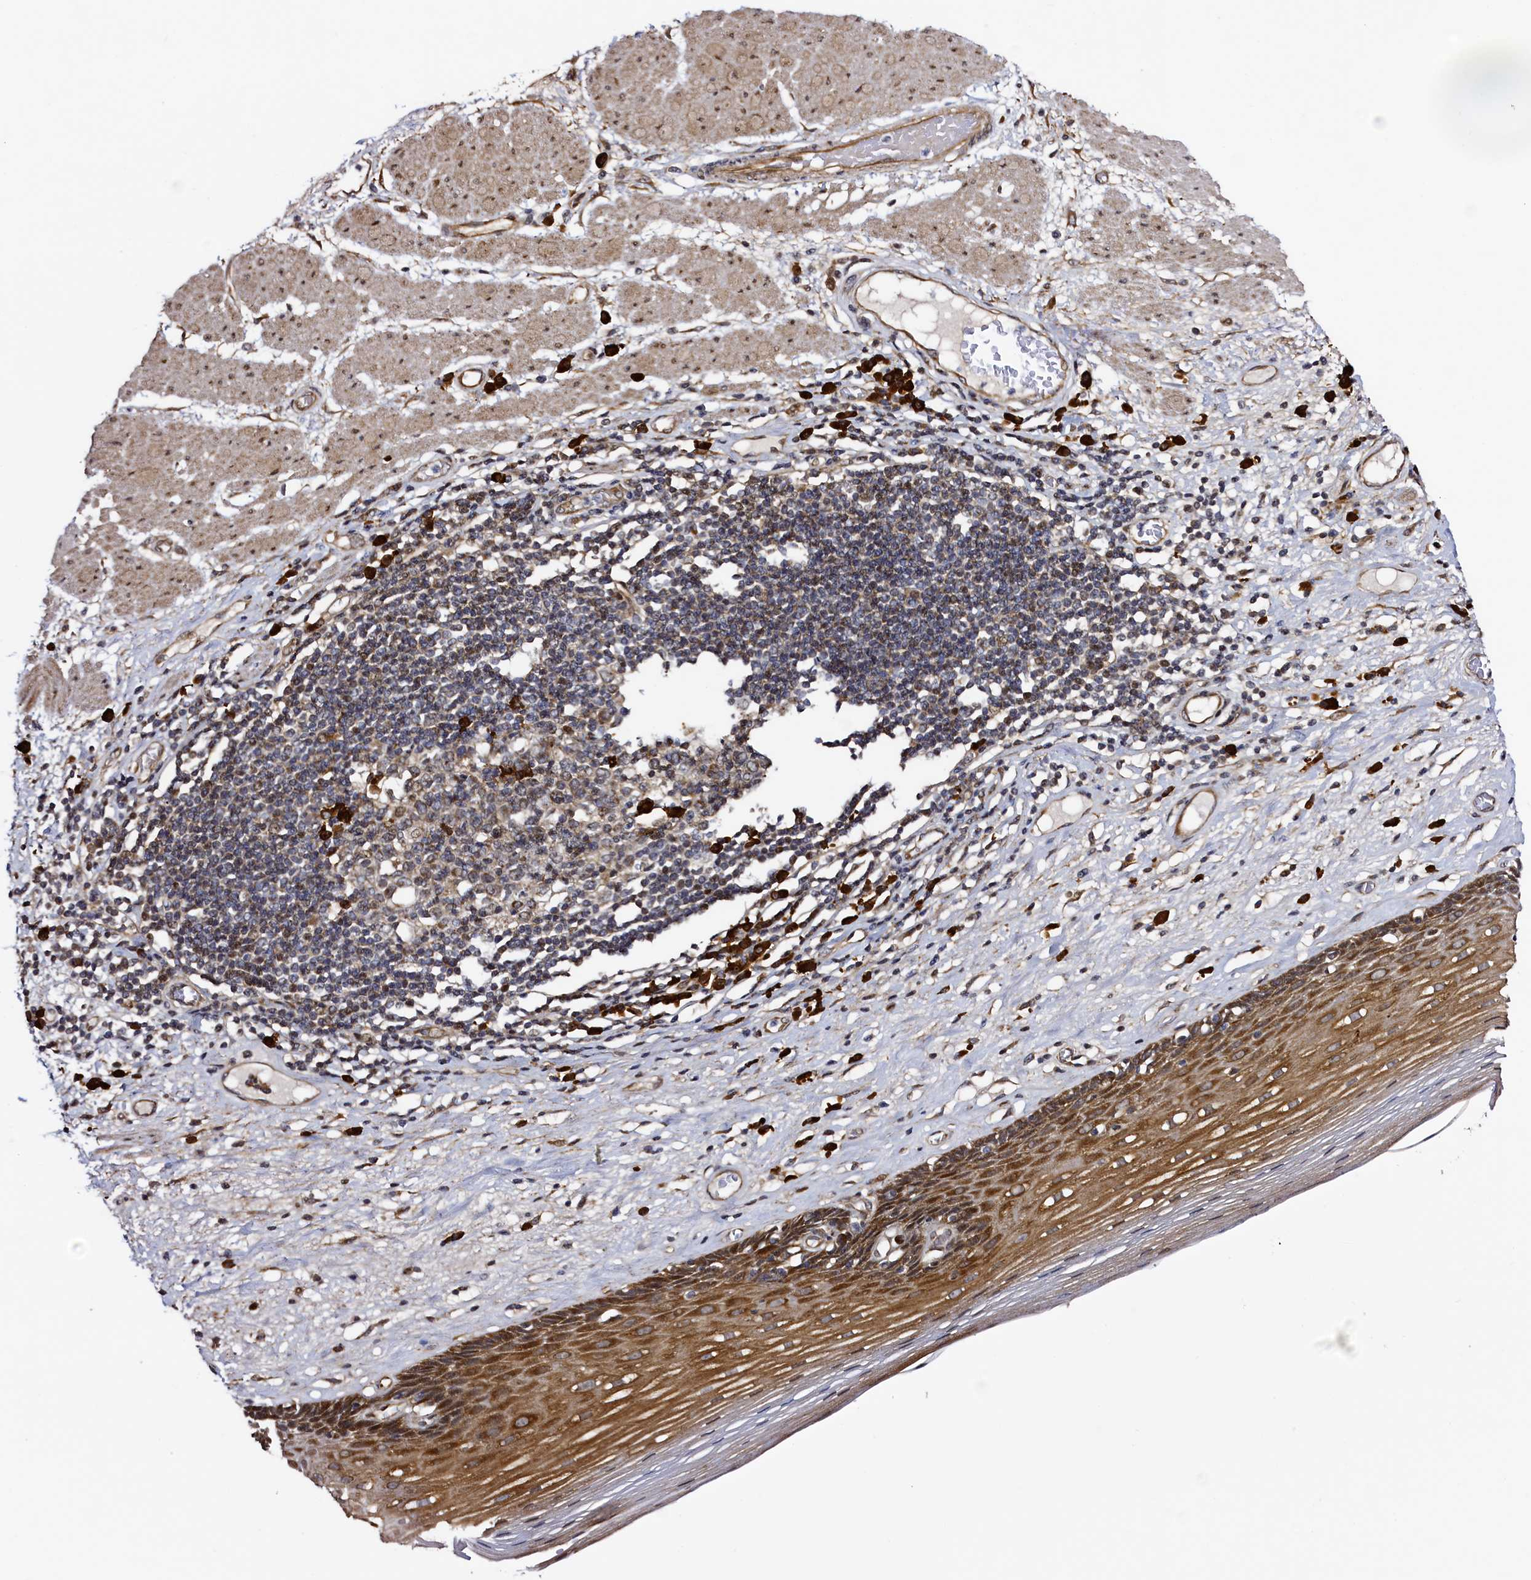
{"staining": {"intensity": "moderate", "quantity": ">75%", "location": "cytoplasmic/membranous,nuclear"}, "tissue": "esophagus", "cell_type": "Squamous epithelial cells", "image_type": "normal", "snomed": [{"axis": "morphology", "description": "Normal tissue, NOS"}, {"axis": "topography", "description": "Esophagus"}], "caption": "Squamous epithelial cells show medium levels of moderate cytoplasmic/membranous,nuclear staining in approximately >75% of cells in unremarkable human esophagus.", "gene": "RBFA", "patient": {"sex": "male", "age": 62}}